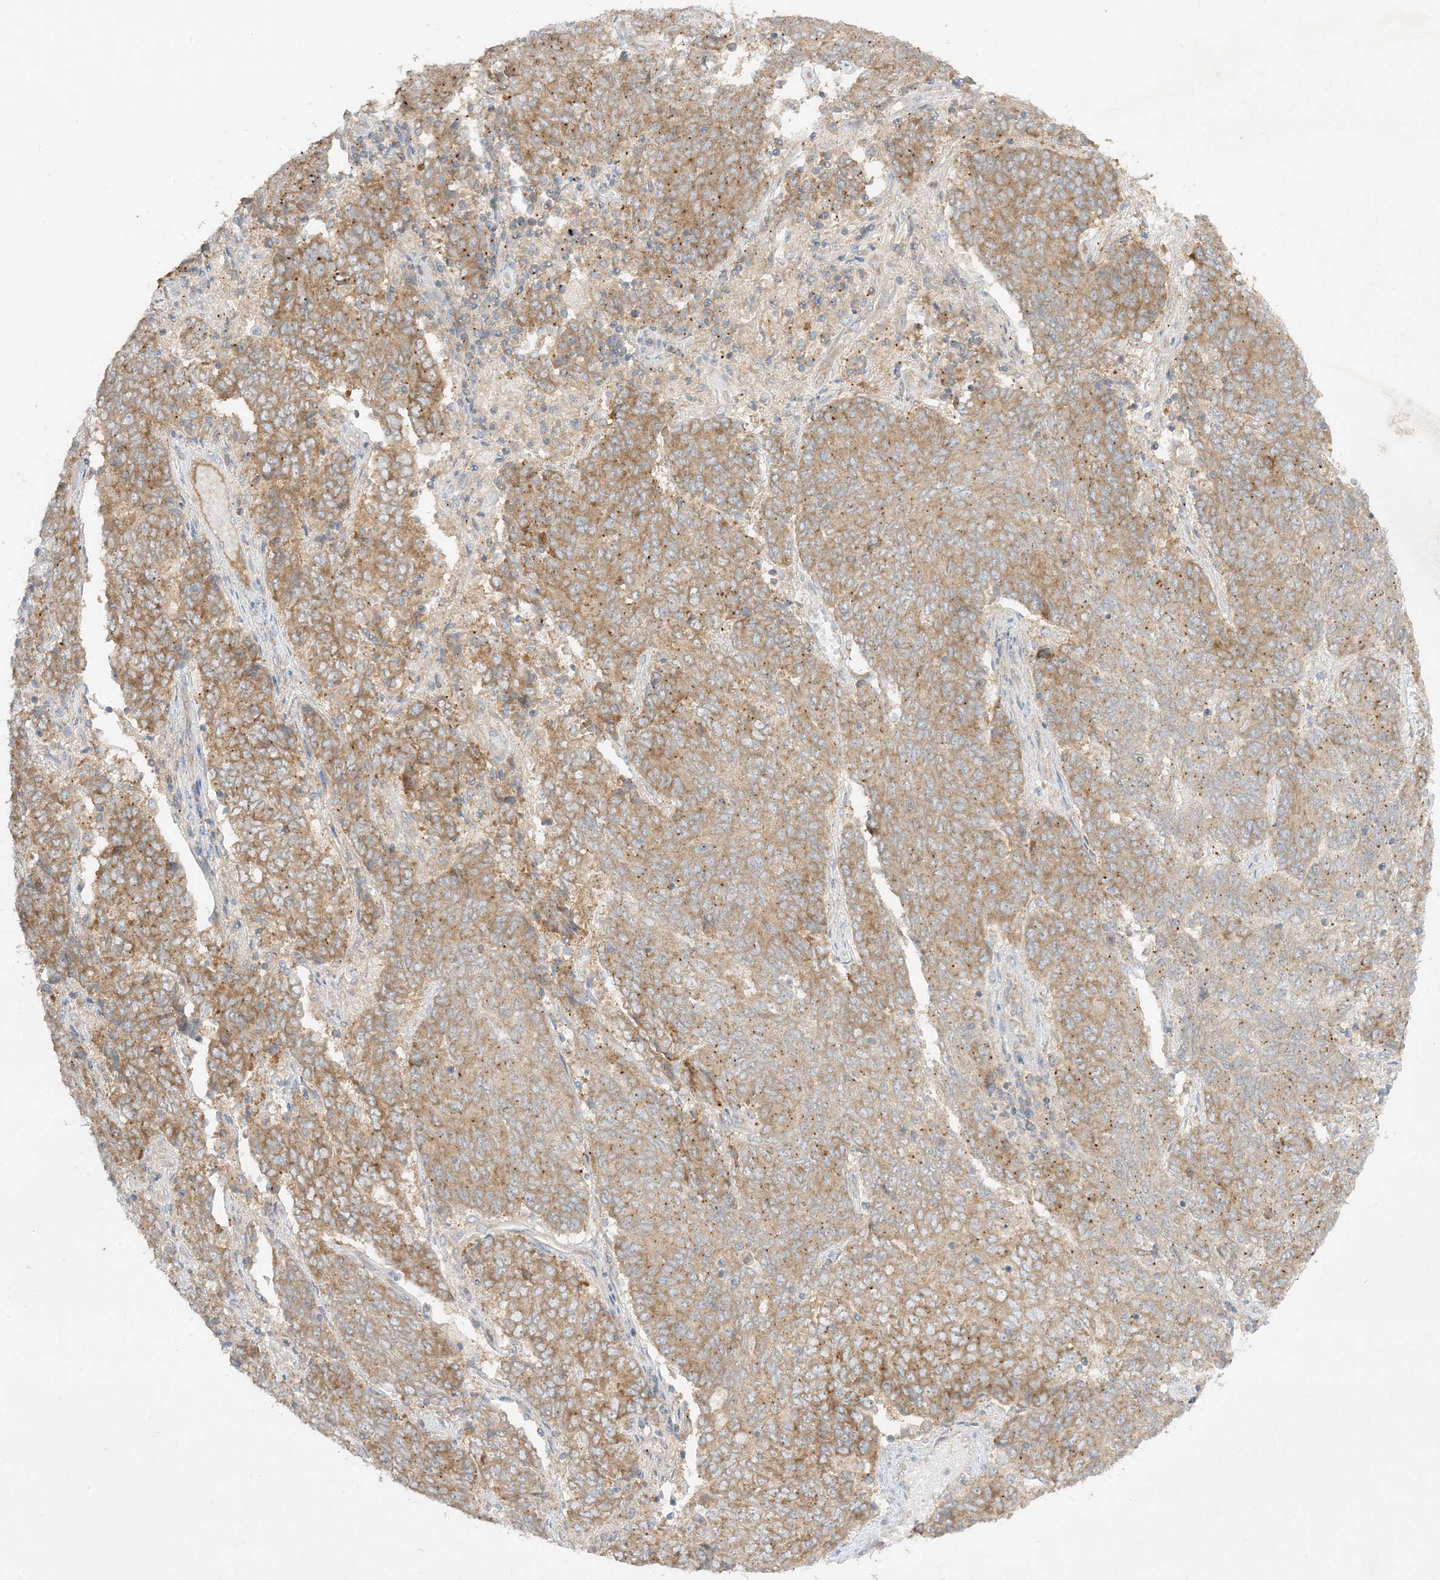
{"staining": {"intensity": "moderate", "quantity": ">75%", "location": "cytoplasmic/membranous"}, "tissue": "endometrial cancer", "cell_type": "Tumor cells", "image_type": "cancer", "snomed": [{"axis": "morphology", "description": "Adenocarcinoma, NOS"}, {"axis": "topography", "description": "Endometrium"}], "caption": "Immunohistochemistry of adenocarcinoma (endometrial) displays medium levels of moderate cytoplasmic/membranous expression in about >75% of tumor cells.", "gene": "RPP40", "patient": {"sex": "female", "age": 80}}